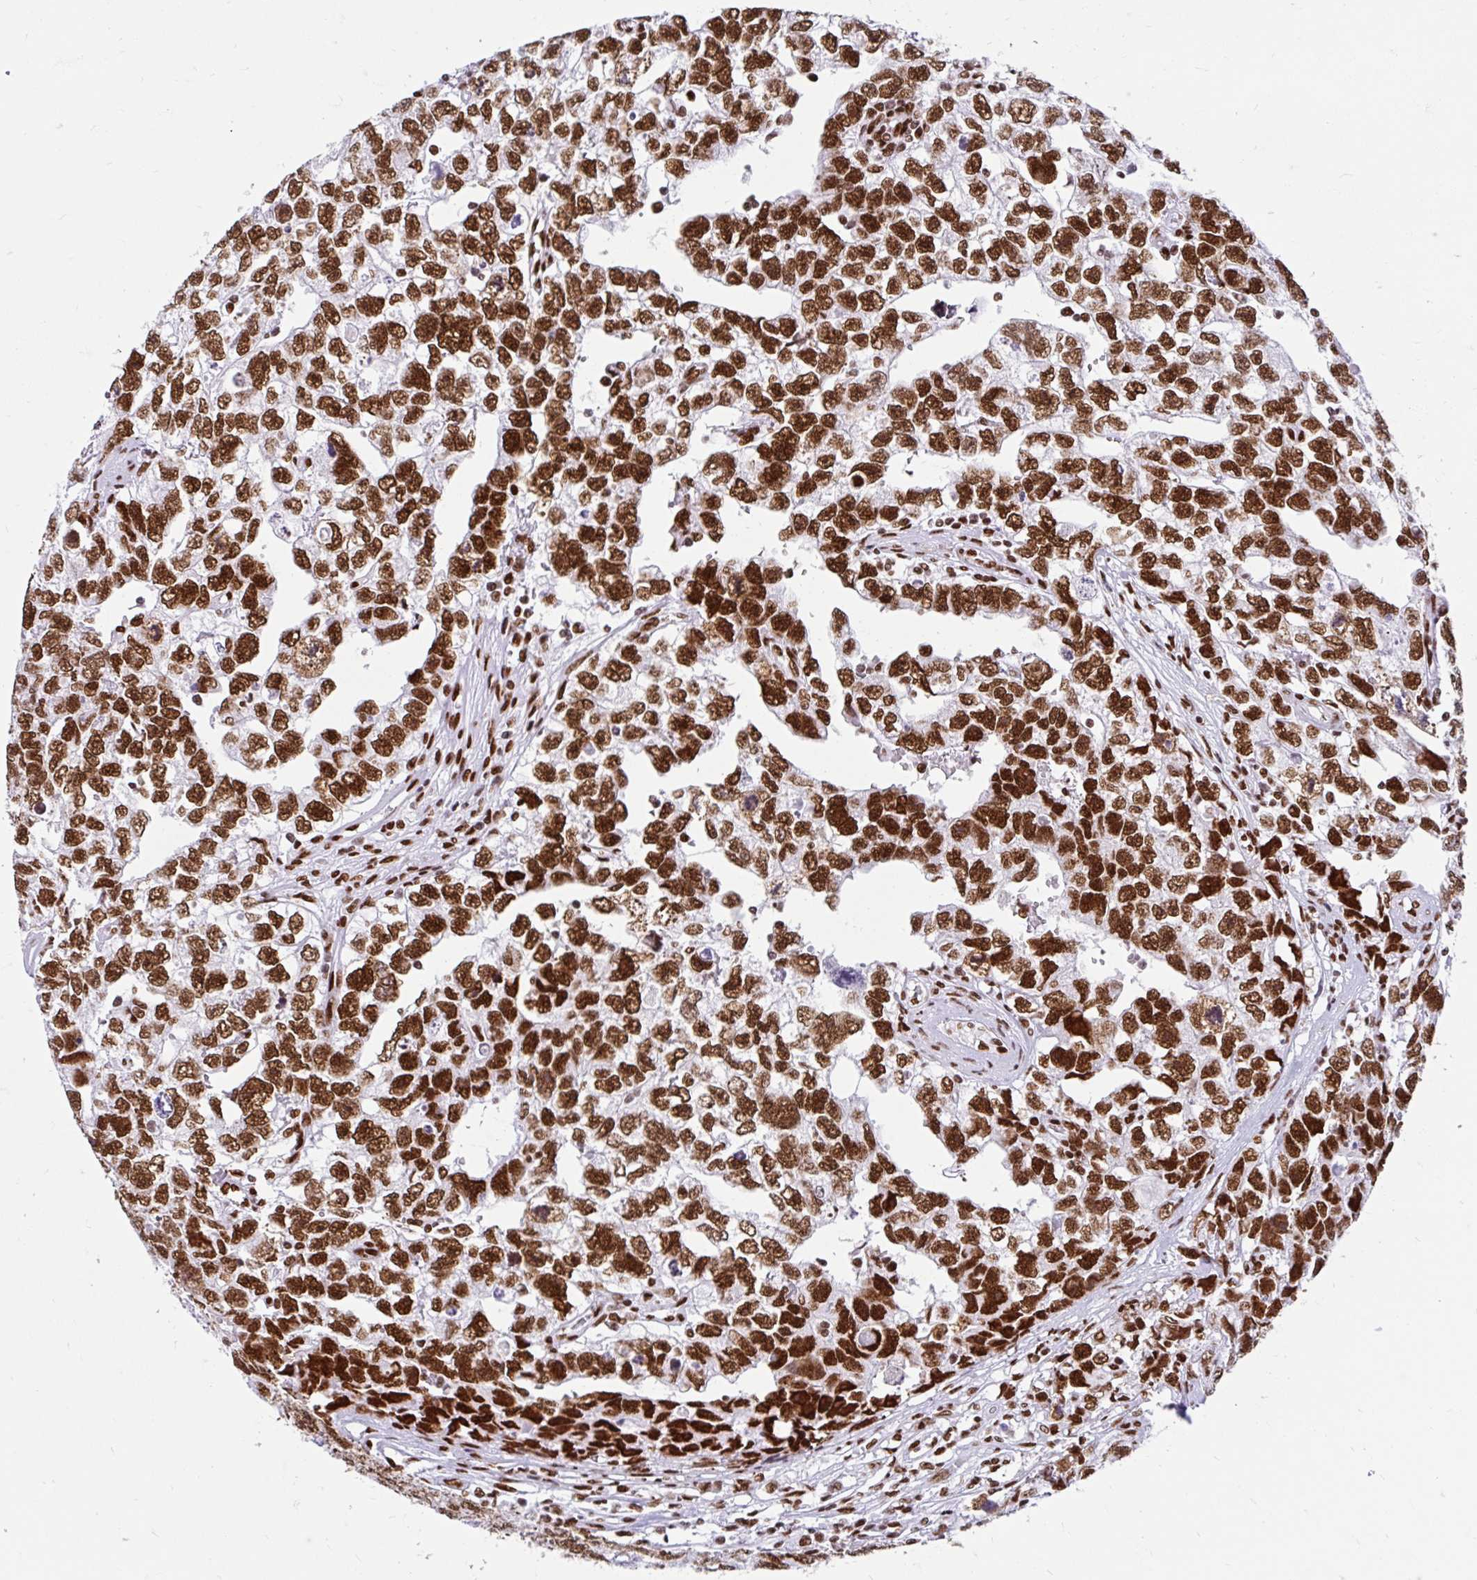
{"staining": {"intensity": "strong", "quantity": ">75%", "location": "nuclear"}, "tissue": "testis cancer", "cell_type": "Tumor cells", "image_type": "cancer", "snomed": [{"axis": "morphology", "description": "Carcinoma, Embryonal, NOS"}, {"axis": "topography", "description": "Testis"}], "caption": "The photomicrograph displays a brown stain indicating the presence of a protein in the nuclear of tumor cells in testis embryonal carcinoma.", "gene": "KHDRBS1", "patient": {"sex": "male", "age": 22}}